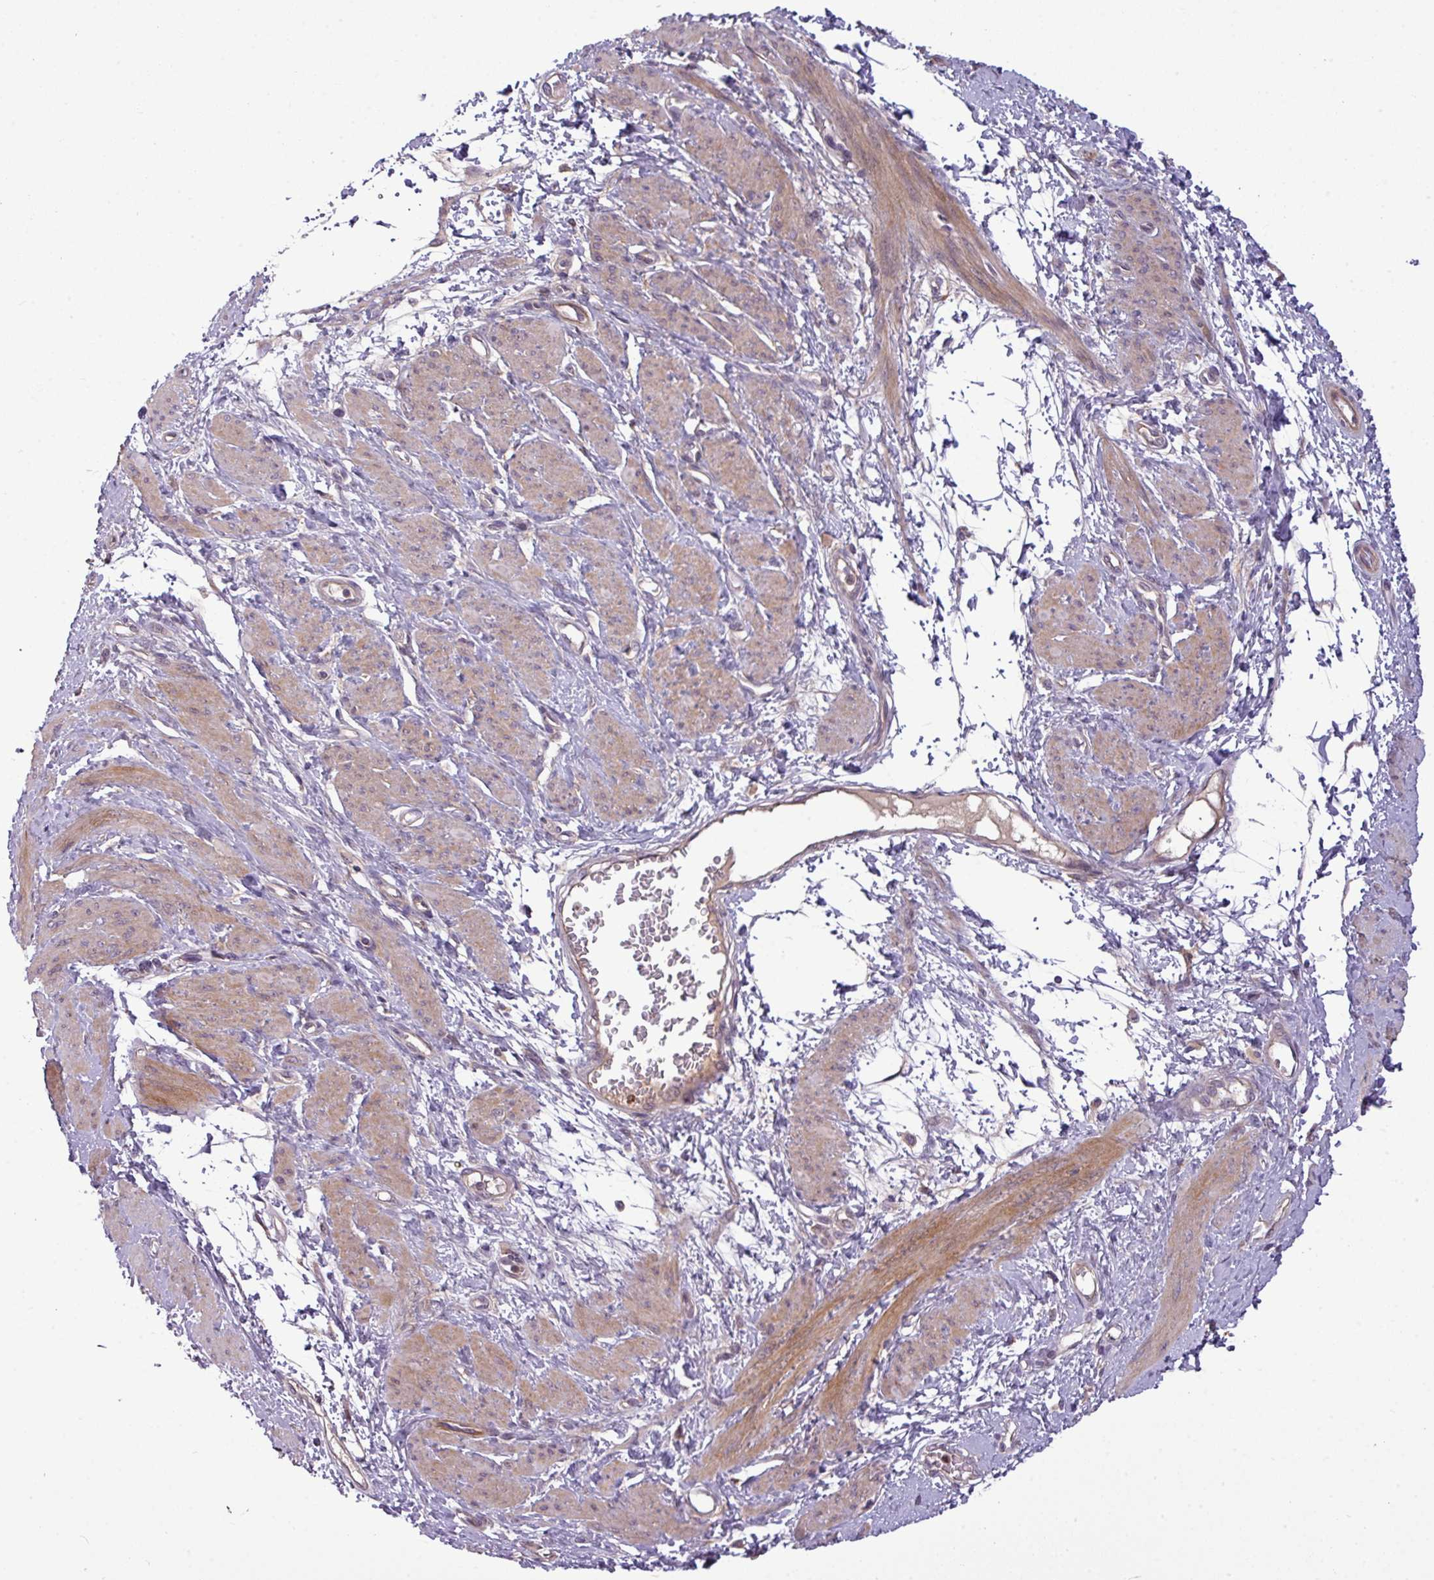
{"staining": {"intensity": "moderate", "quantity": "25%-75%", "location": "cytoplasmic/membranous"}, "tissue": "smooth muscle", "cell_type": "Smooth muscle cells", "image_type": "normal", "snomed": [{"axis": "morphology", "description": "Normal tissue, NOS"}, {"axis": "topography", "description": "Smooth muscle"}, {"axis": "topography", "description": "Uterus"}], "caption": "This is a photomicrograph of immunohistochemistry (IHC) staining of unremarkable smooth muscle, which shows moderate positivity in the cytoplasmic/membranous of smooth muscle cells.", "gene": "PAPLN", "patient": {"sex": "female", "age": 39}}